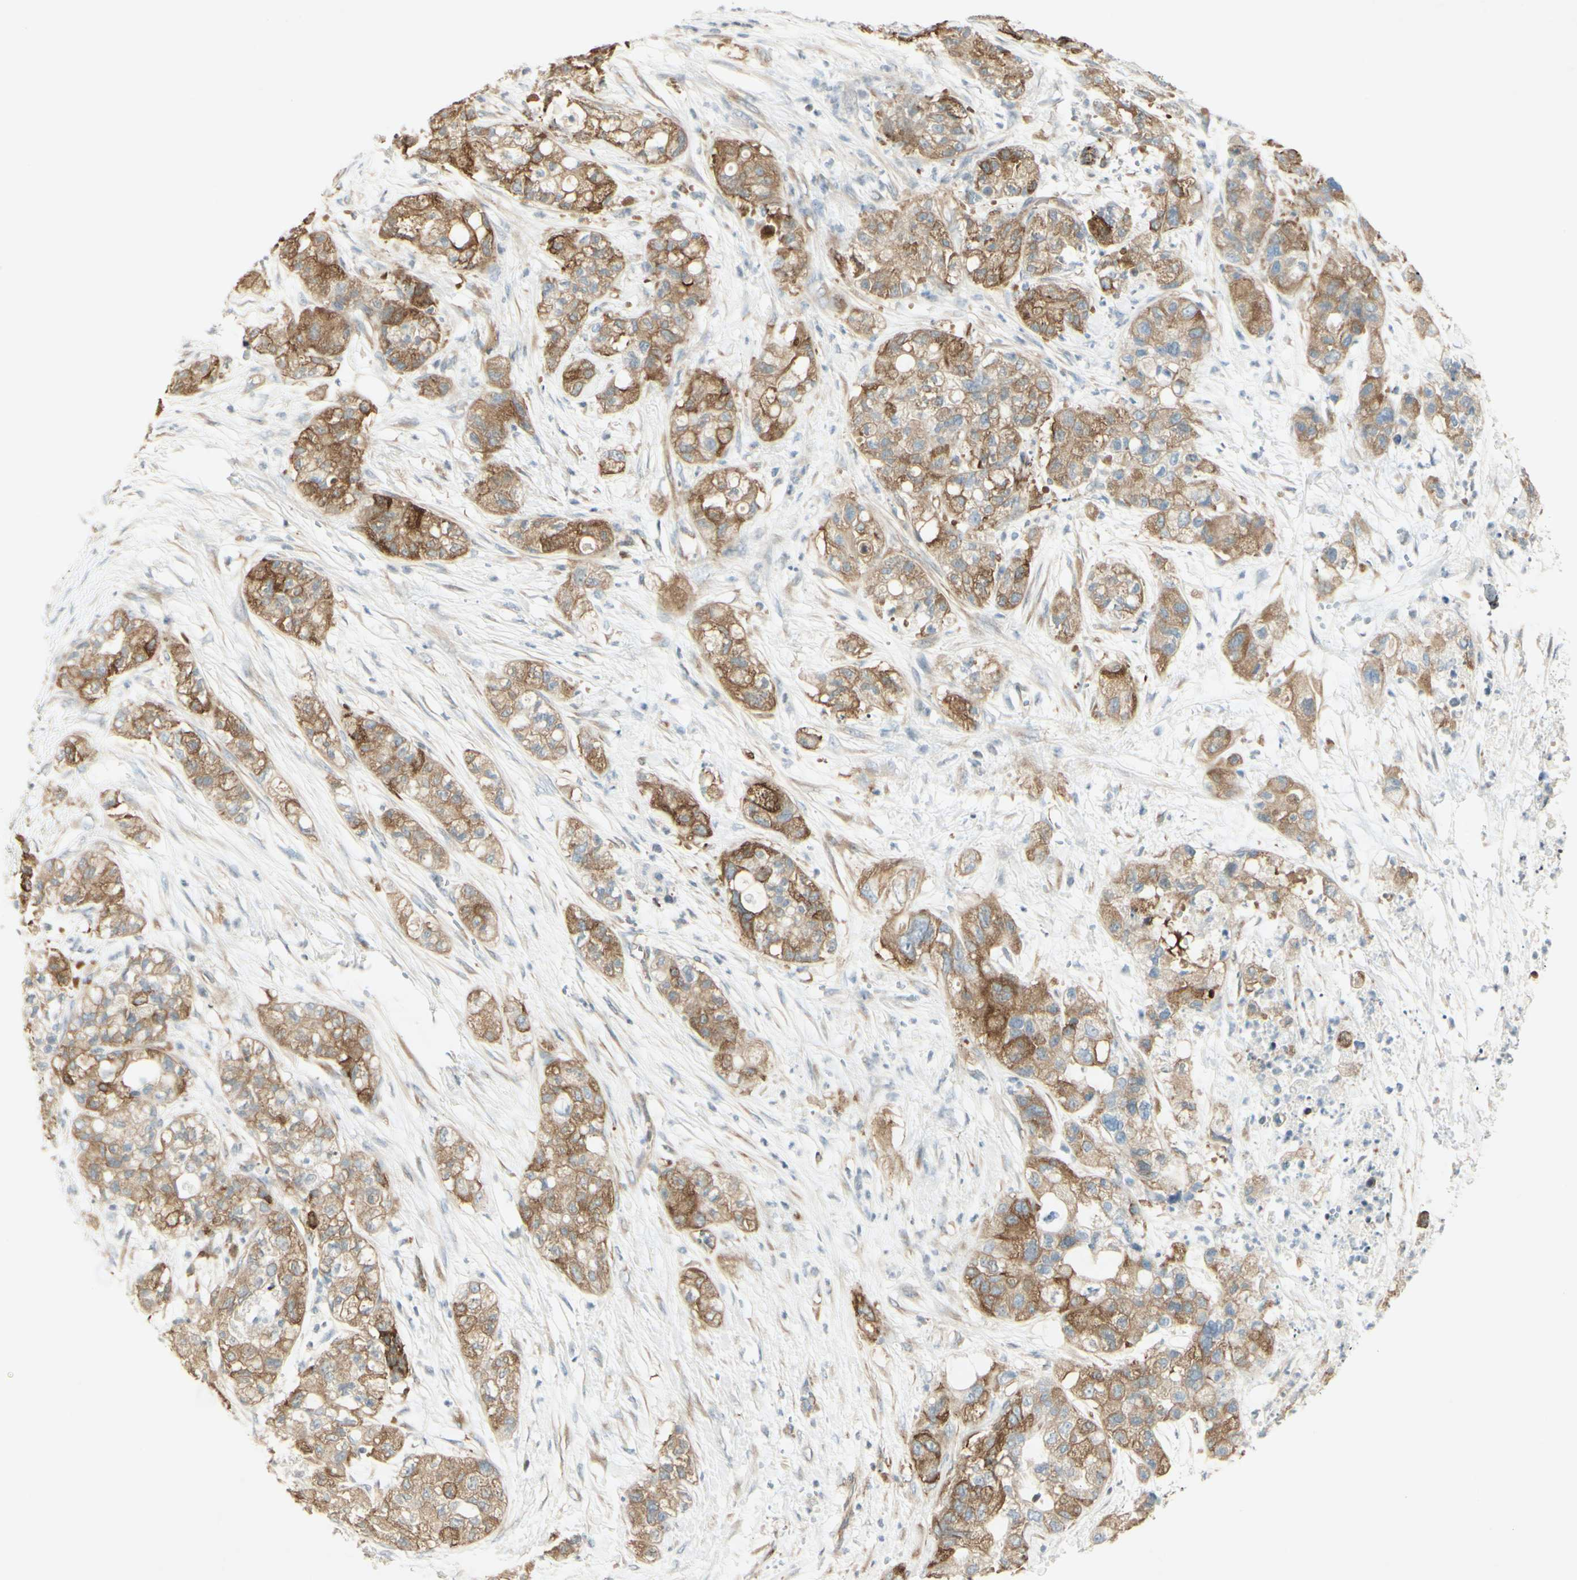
{"staining": {"intensity": "moderate", "quantity": ">75%", "location": "cytoplasmic/membranous"}, "tissue": "pancreatic cancer", "cell_type": "Tumor cells", "image_type": "cancer", "snomed": [{"axis": "morphology", "description": "Adenocarcinoma, NOS"}, {"axis": "topography", "description": "Pancreas"}], "caption": "Adenocarcinoma (pancreatic) tissue exhibits moderate cytoplasmic/membranous staining in approximately >75% of tumor cells, visualized by immunohistochemistry. (DAB (3,3'-diaminobenzidine) IHC, brown staining for protein, blue staining for nuclei).", "gene": "MAP1B", "patient": {"sex": "female", "age": 78}}